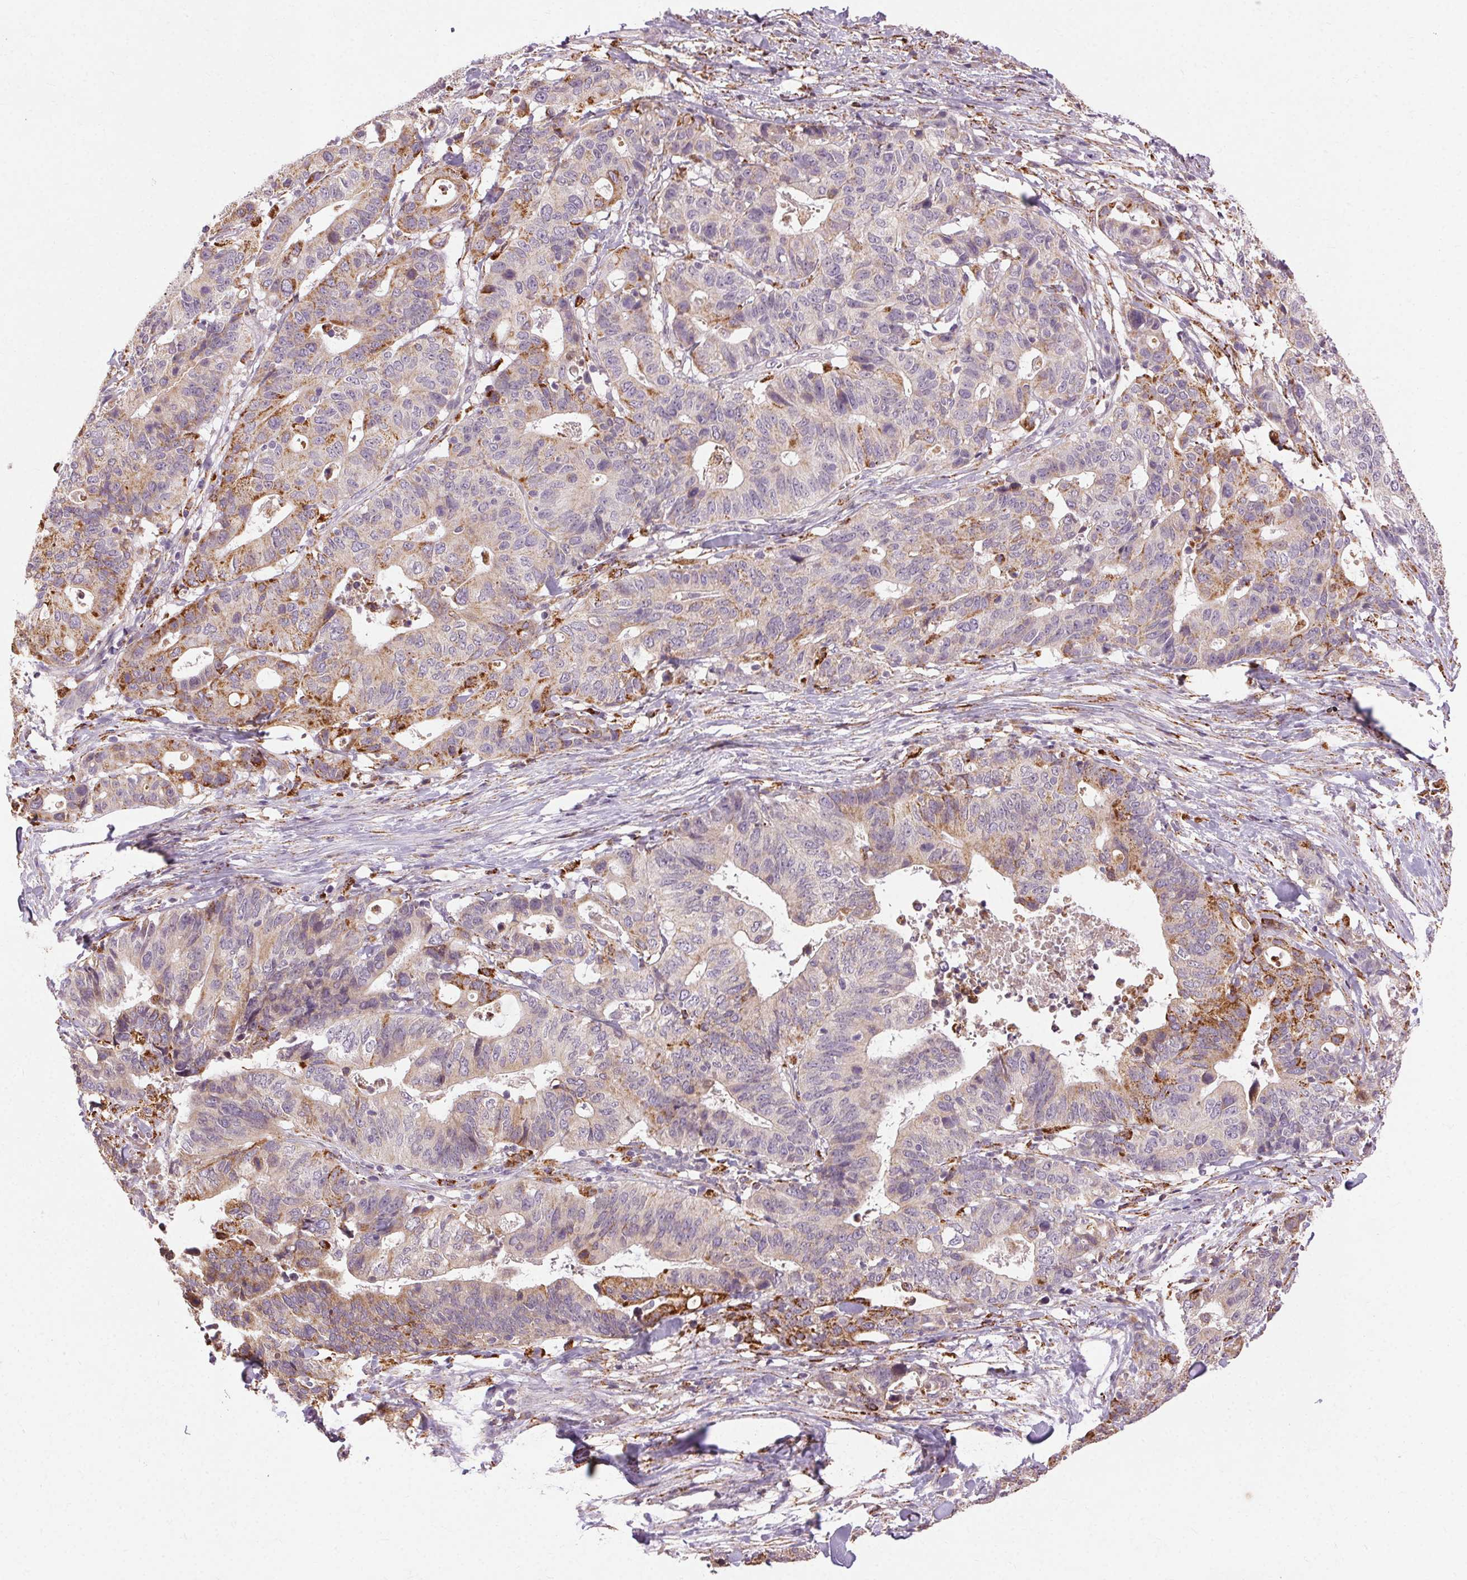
{"staining": {"intensity": "moderate", "quantity": ">75%", "location": "cytoplasmic/membranous"}, "tissue": "stomach cancer", "cell_type": "Tumor cells", "image_type": "cancer", "snomed": [{"axis": "morphology", "description": "Adenocarcinoma, NOS"}, {"axis": "topography", "description": "Stomach, upper"}], "caption": "Protein analysis of stomach cancer (adenocarcinoma) tissue exhibits moderate cytoplasmic/membranous staining in approximately >75% of tumor cells.", "gene": "REP15", "patient": {"sex": "female", "age": 67}}